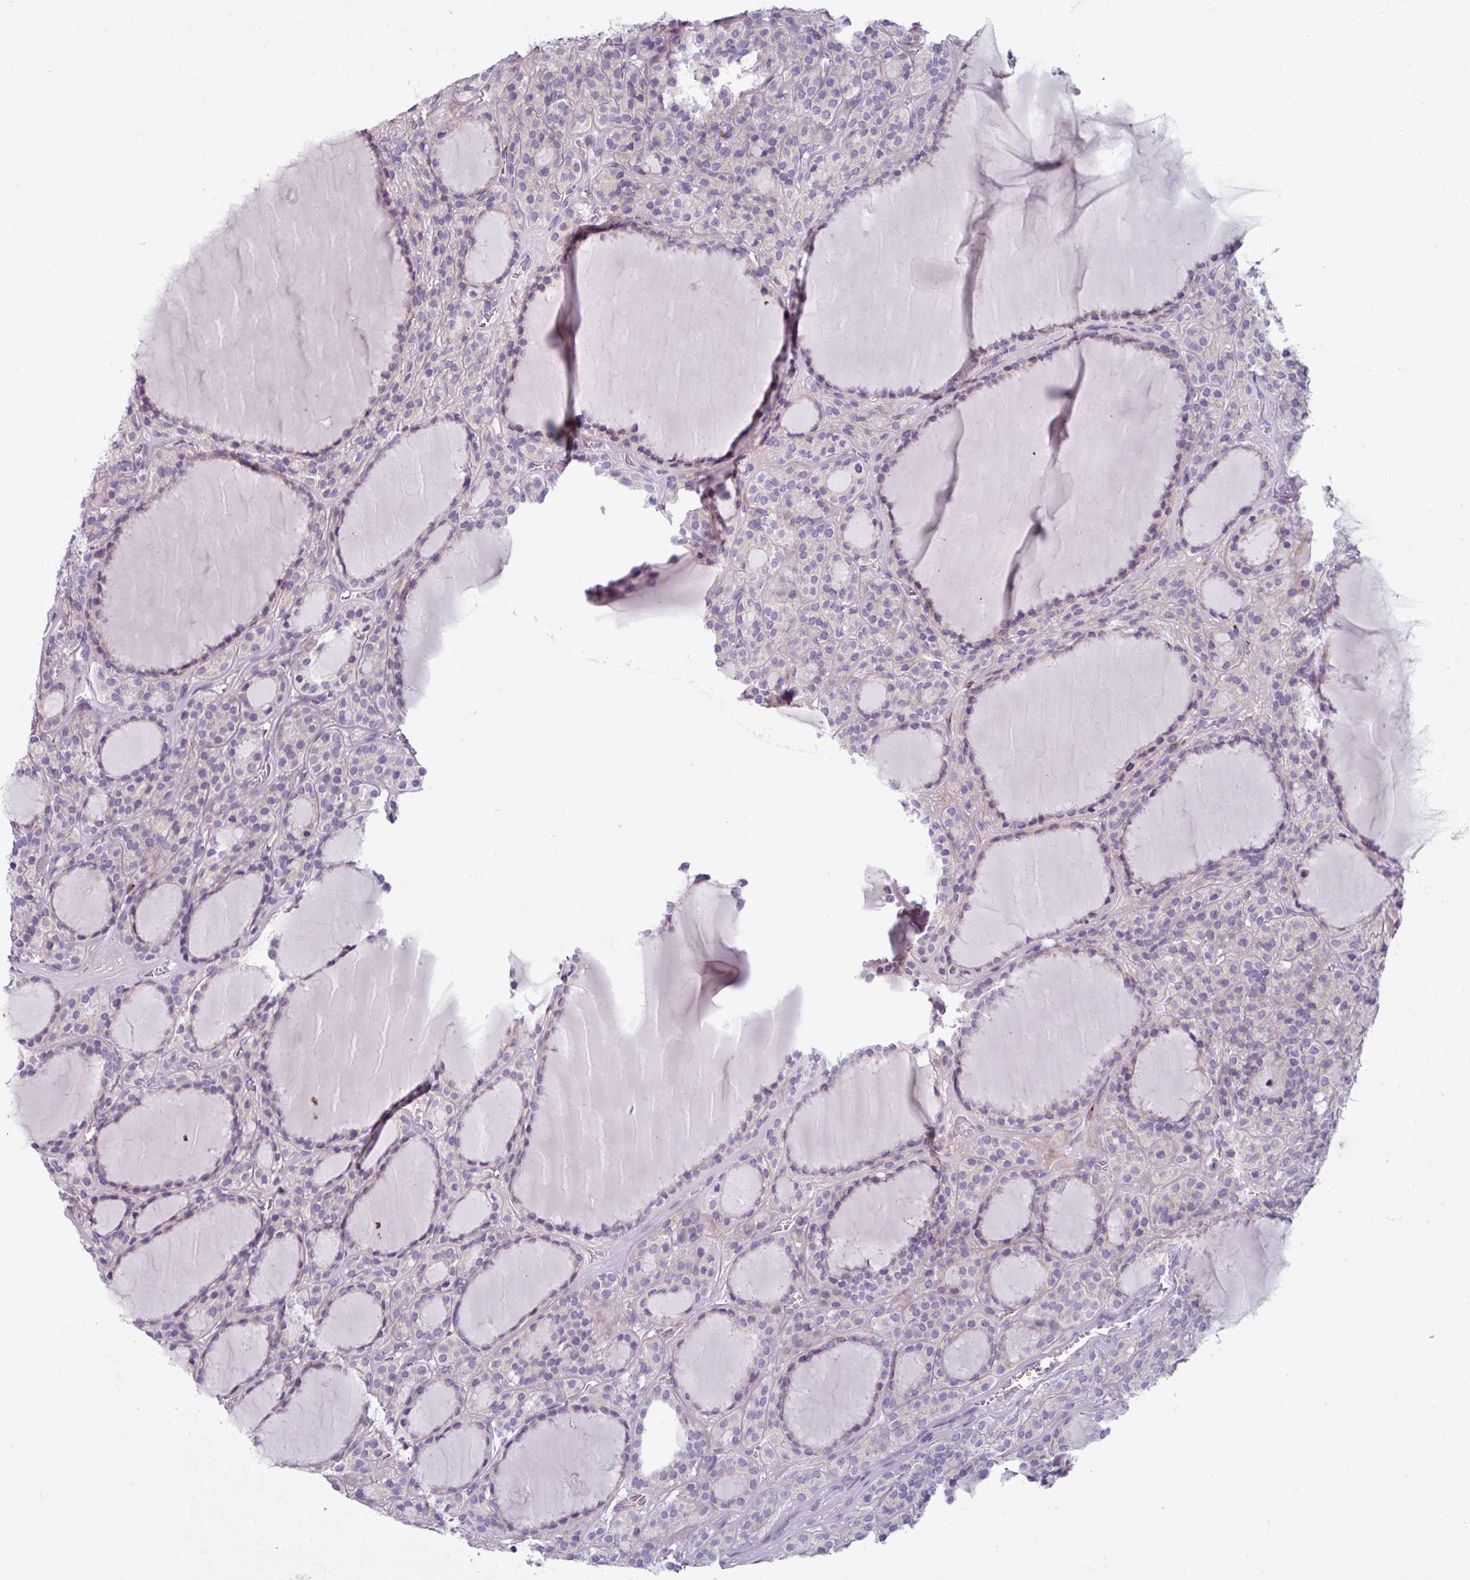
{"staining": {"intensity": "negative", "quantity": "none", "location": "none"}, "tissue": "thyroid cancer", "cell_type": "Tumor cells", "image_type": "cancer", "snomed": [{"axis": "morphology", "description": "Follicular adenoma carcinoma, NOS"}, {"axis": "topography", "description": "Thyroid gland"}], "caption": "Immunohistochemistry of human thyroid follicular adenoma carcinoma shows no staining in tumor cells.", "gene": "SMIM11", "patient": {"sex": "female", "age": 63}}